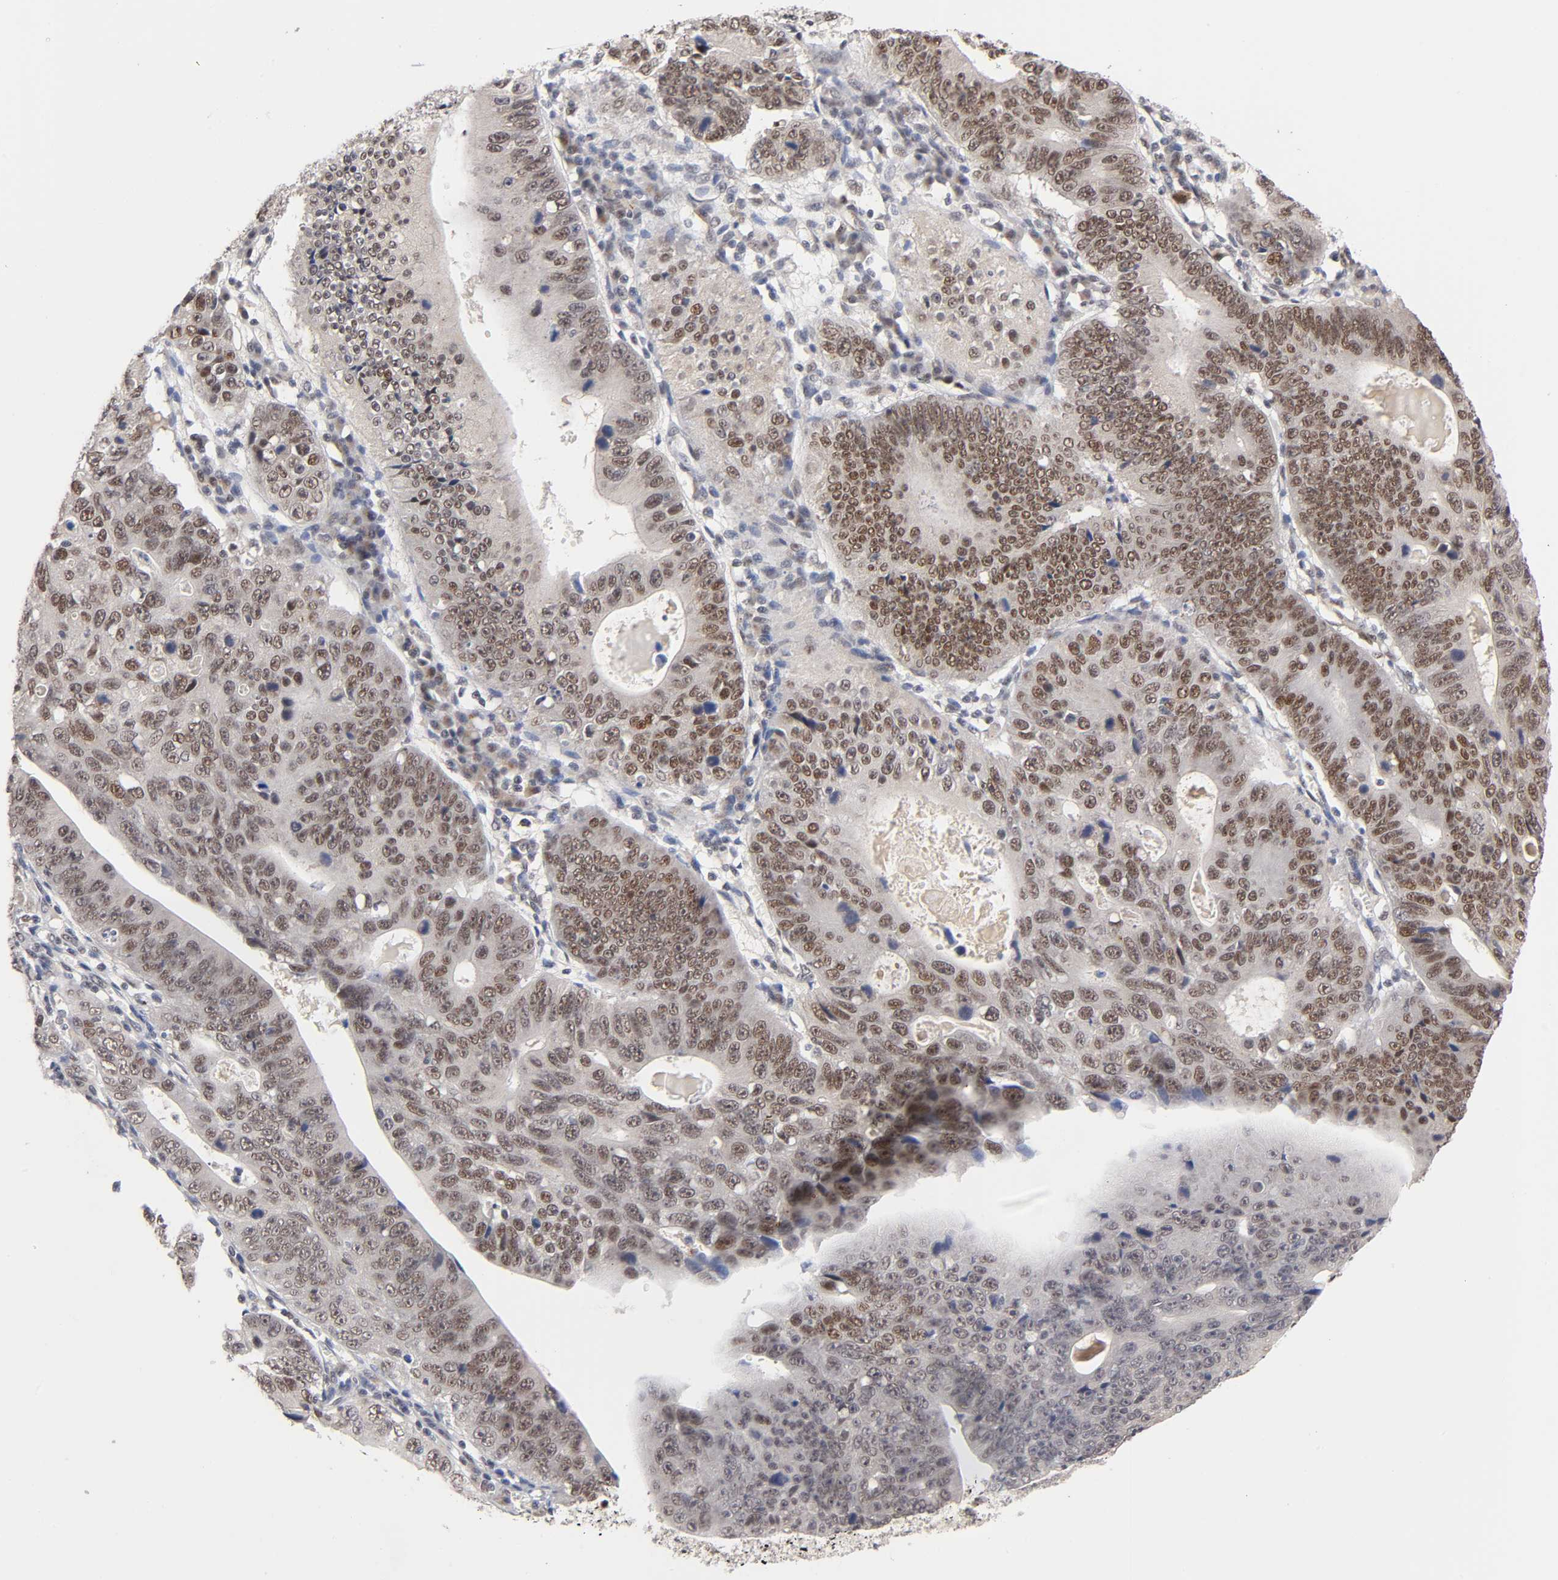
{"staining": {"intensity": "moderate", "quantity": ">75%", "location": "nuclear"}, "tissue": "stomach cancer", "cell_type": "Tumor cells", "image_type": "cancer", "snomed": [{"axis": "morphology", "description": "Adenocarcinoma, NOS"}, {"axis": "topography", "description": "Stomach"}], "caption": "Protein analysis of stomach cancer (adenocarcinoma) tissue displays moderate nuclear expression in approximately >75% of tumor cells.", "gene": "EP300", "patient": {"sex": "male", "age": 59}}